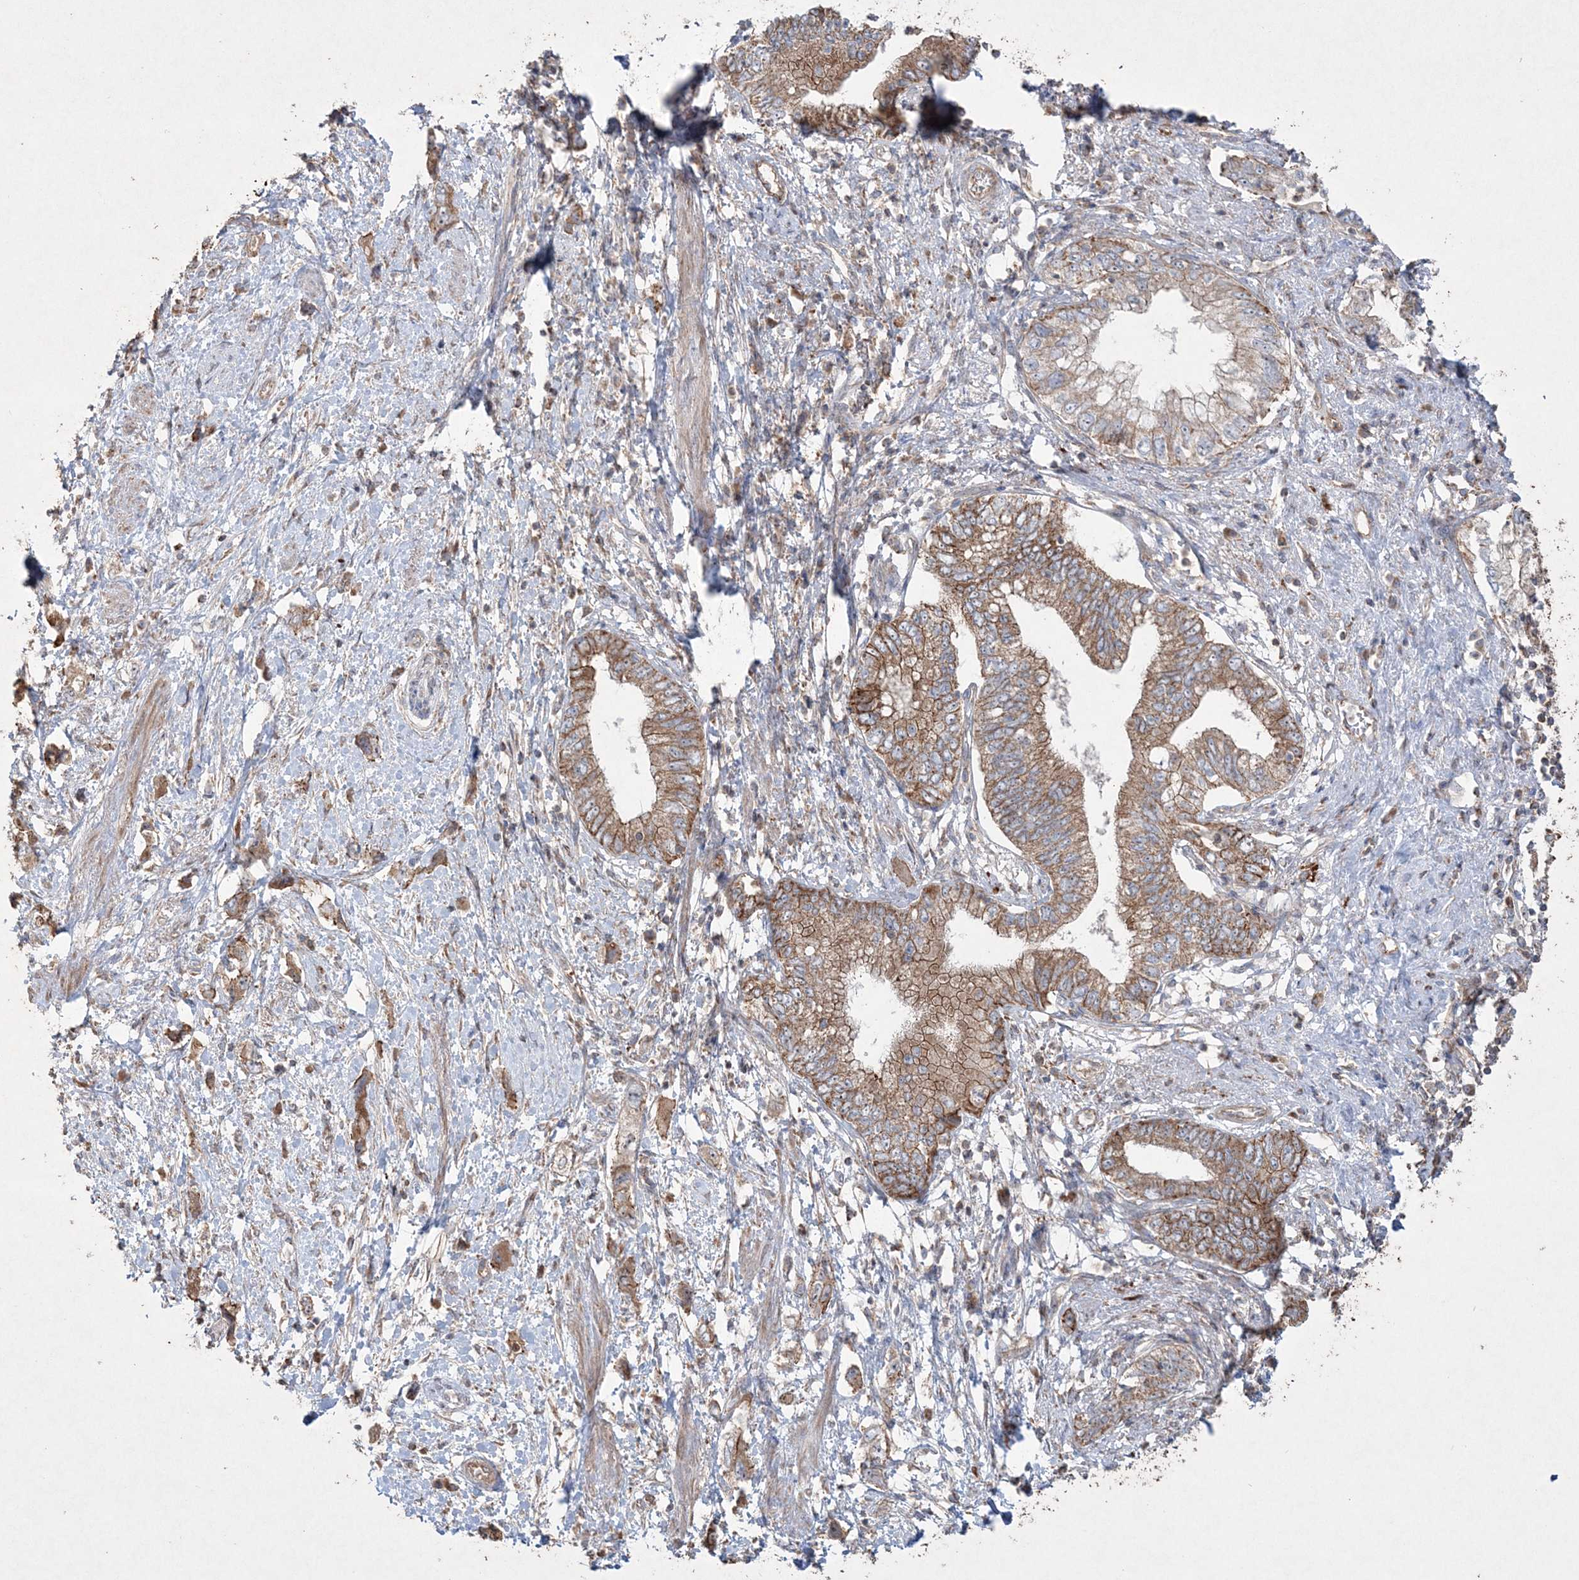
{"staining": {"intensity": "moderate", "quantity": ">75%", "location": "cytoplasmic/membranous"}, "tissue": "pancreatic cancer", "cell_type": "Tumor cells", "image_type": "cancer", "snomed": [{"axis": "morphology", "description": "Adenocarcinoma, NOS"}, {"axis": "topography", "description": "Pancreas"}], "caption": "Immunohistochemistry (IHC) (DAB) staining of human adenocarcinoma (pancreatic) shows moderate cytoplasmic/membranous protein positivity in about >75% of tumor cells.", "gene": "TTC7A", "patient": {"sex": "female", "age": 73}}